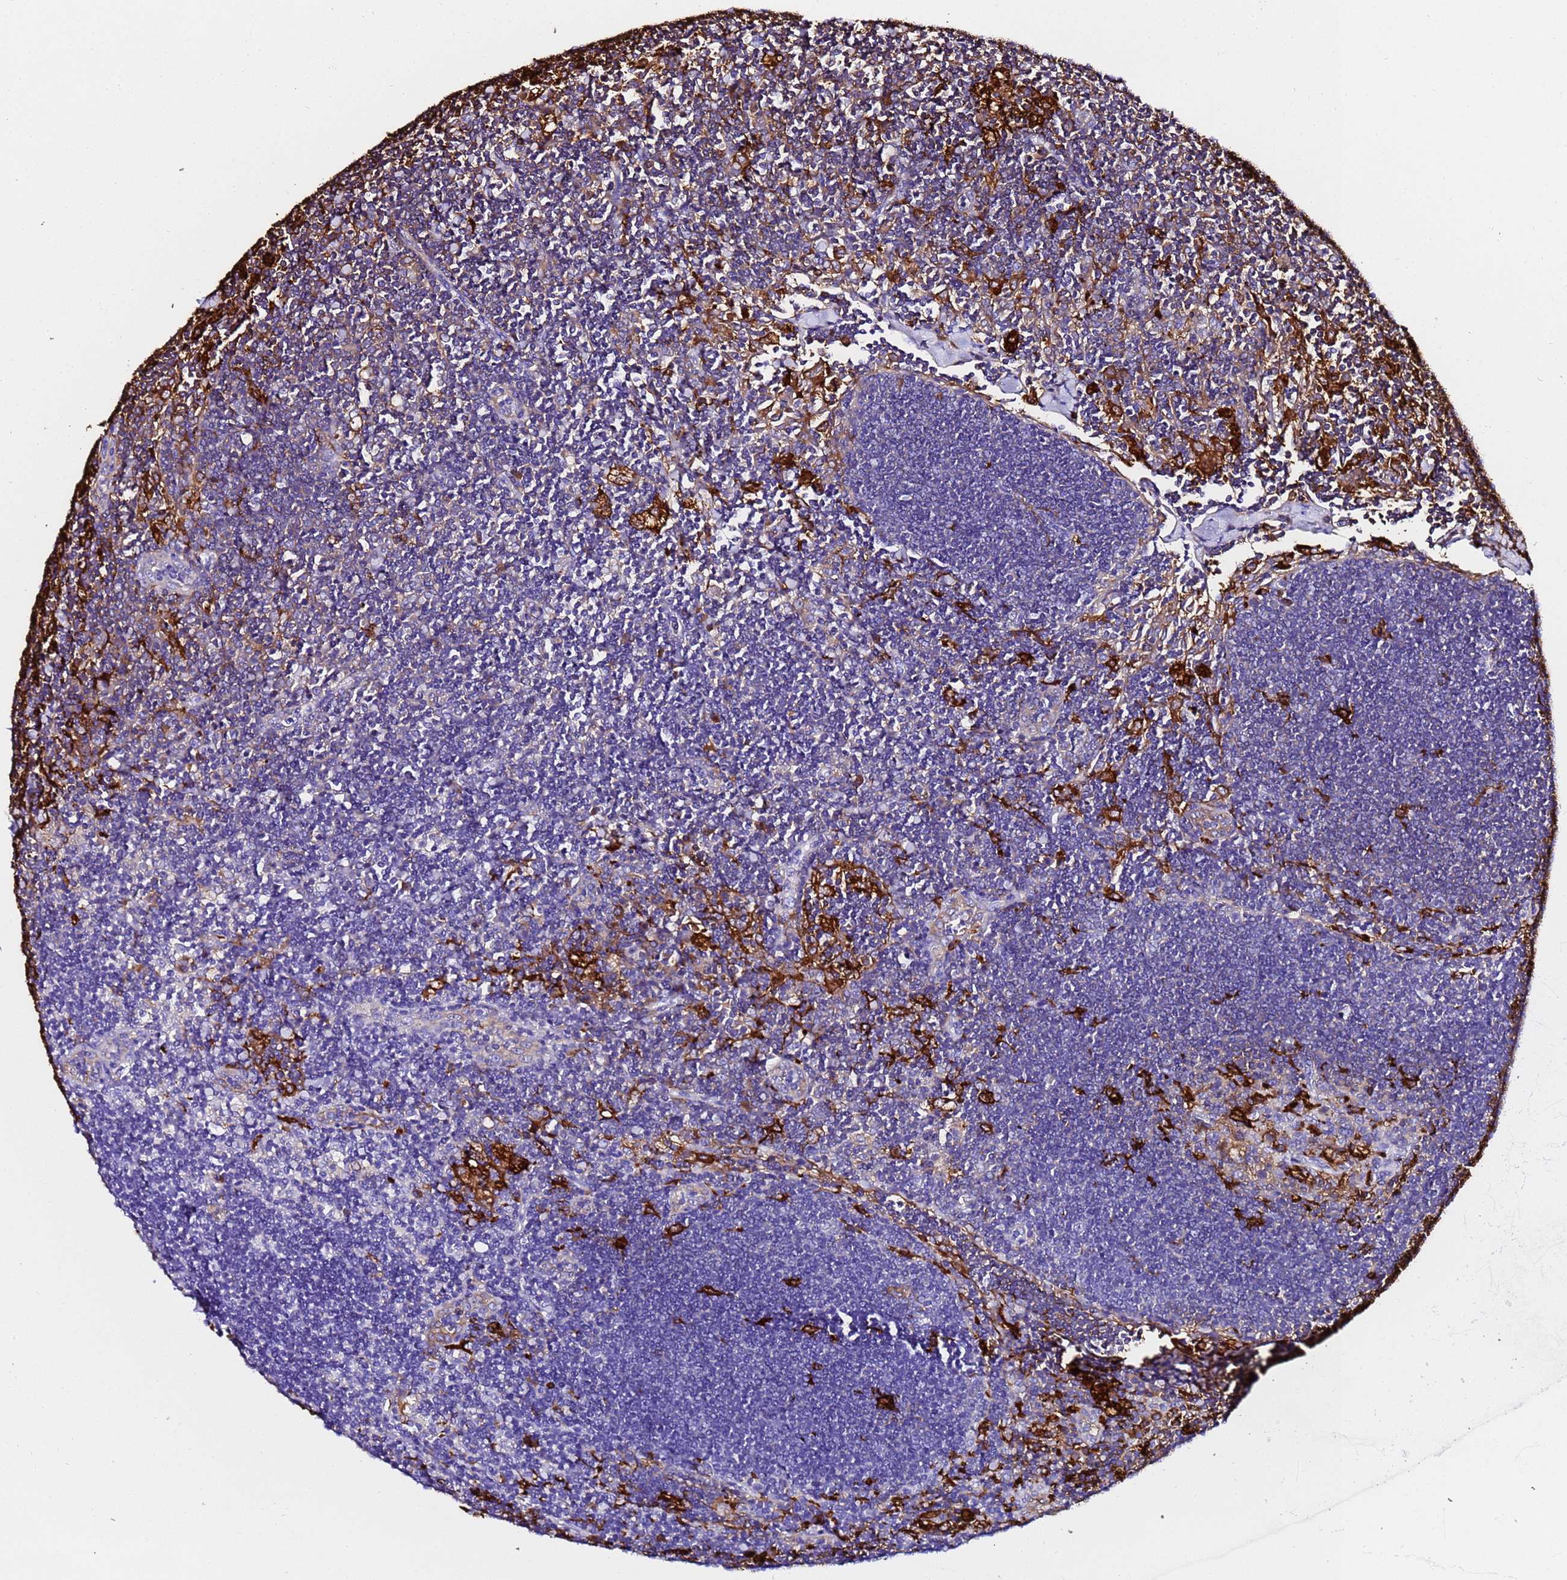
{"staining": {"intensity": "strong", "quantity": "<25%", "location": "cytoplasmic/membranous"}, "tissue": "lymph node", "cell_type": "Germinal center cells", "image_type": "normal", "snomed": [{"axis": "morphology", "description": "Normal tissue, NOS"}, {"axis": "topography", "description": "Lymph node"}], "caption": "Immunohistochemical staining of benign human lymph node reveals medium levels of strong cytoplasmic/membranous expression in about <25% of germinal center cells. The protein is shown in brown color, while the nuclei are stained blue.", "gene": "FTL", "patient": {"sex": "male", "age": 24}}